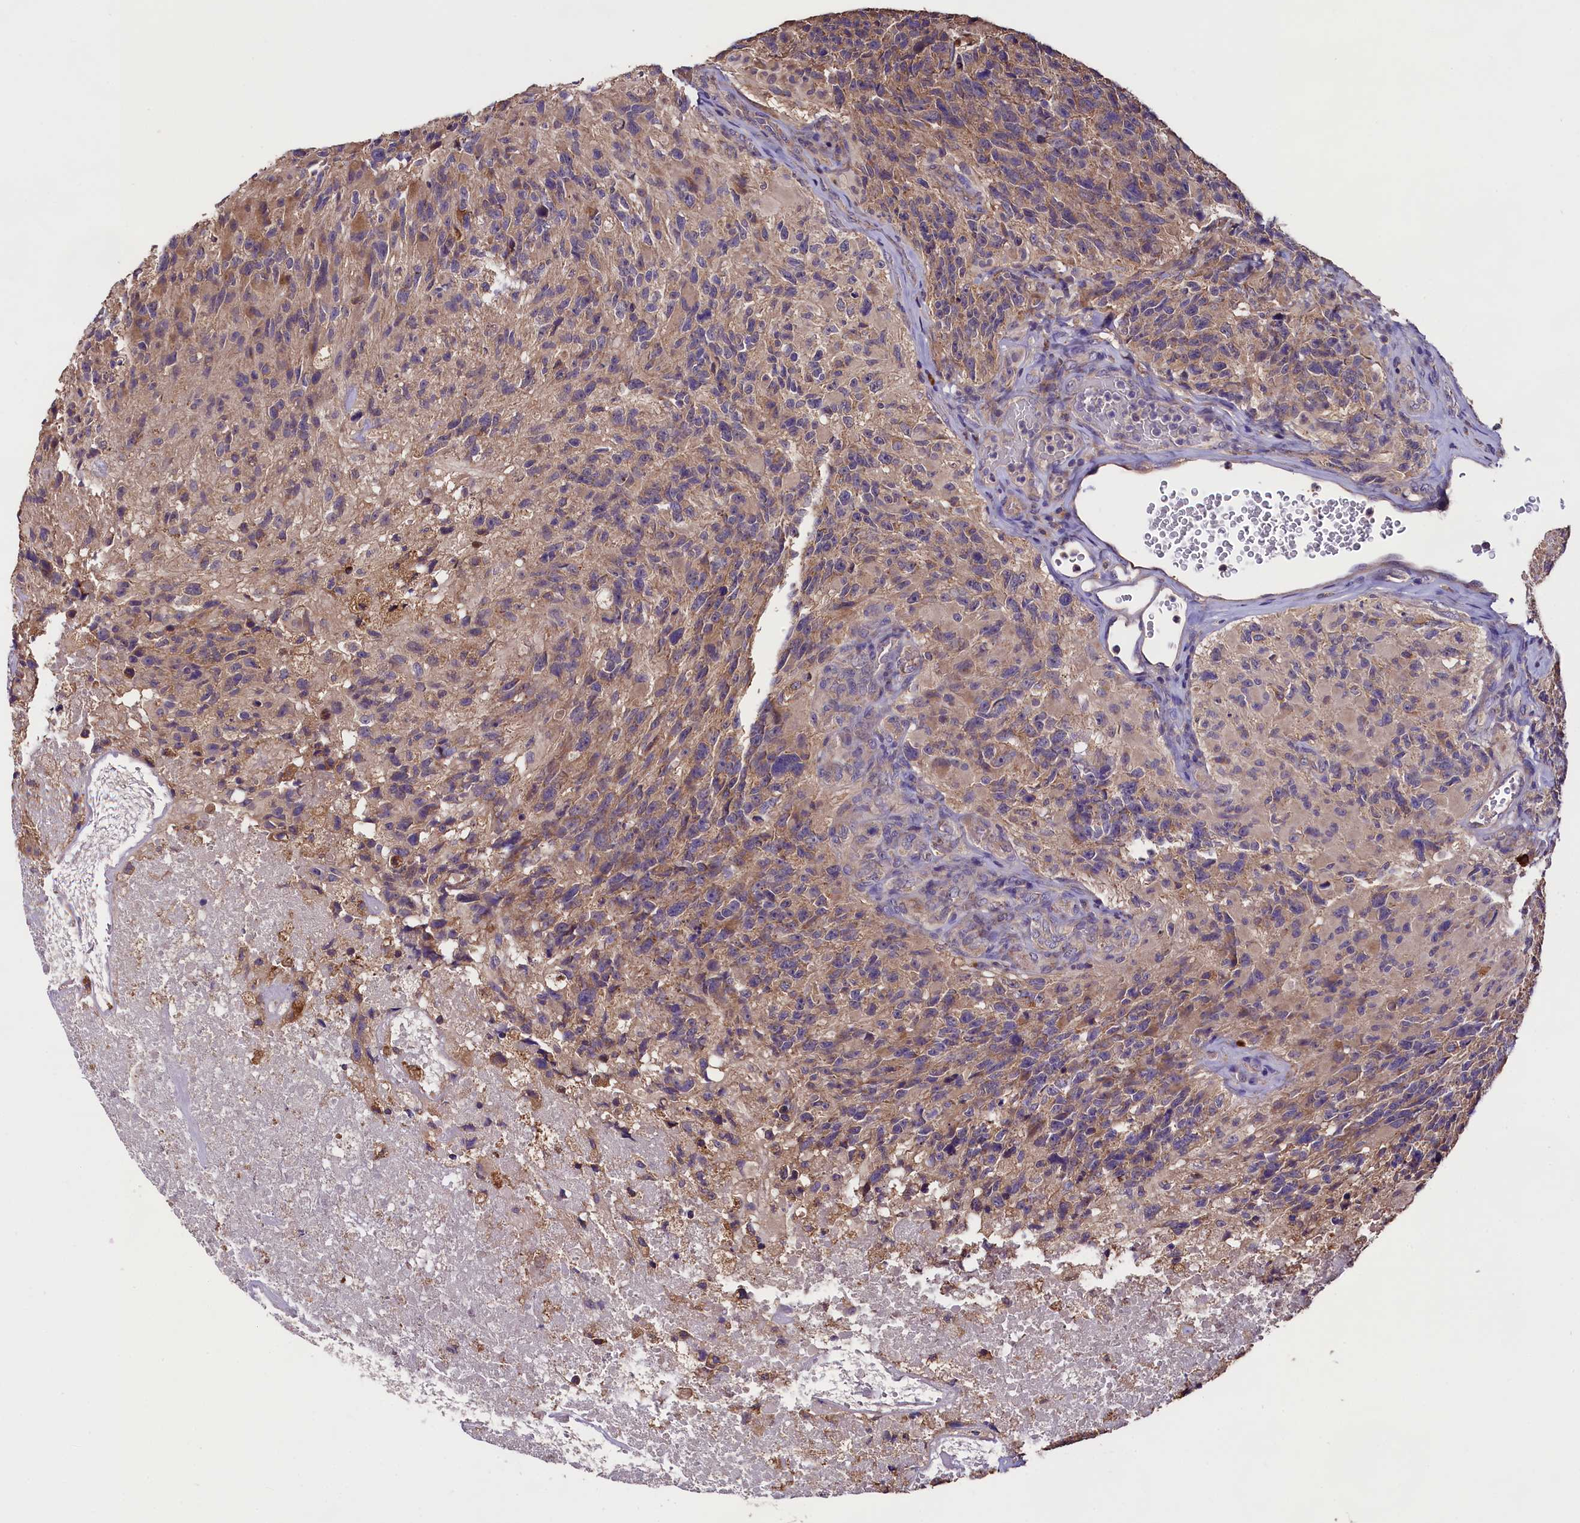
{"staining": {"intensity": "moderate", "quantity": "25%-75%", "location": "cytoplasmic/membranous"}, "tissue": "glioma", "cell_type": "Tumor cells", "image_type": "cancer", "snomed": [{"axis": "morphology", "description": "Glioma, malignant, High grade"}, {"axis": "topography", "description": "Brain"}], "caption": "Human glioma stained for a protein (brown) reveals moderate cytoplasmic/membranous positive expression in approximately 25%-75% of tumor cells.", "gene": "ENKD1", "patient": {"sex": "male", "age": 76}}